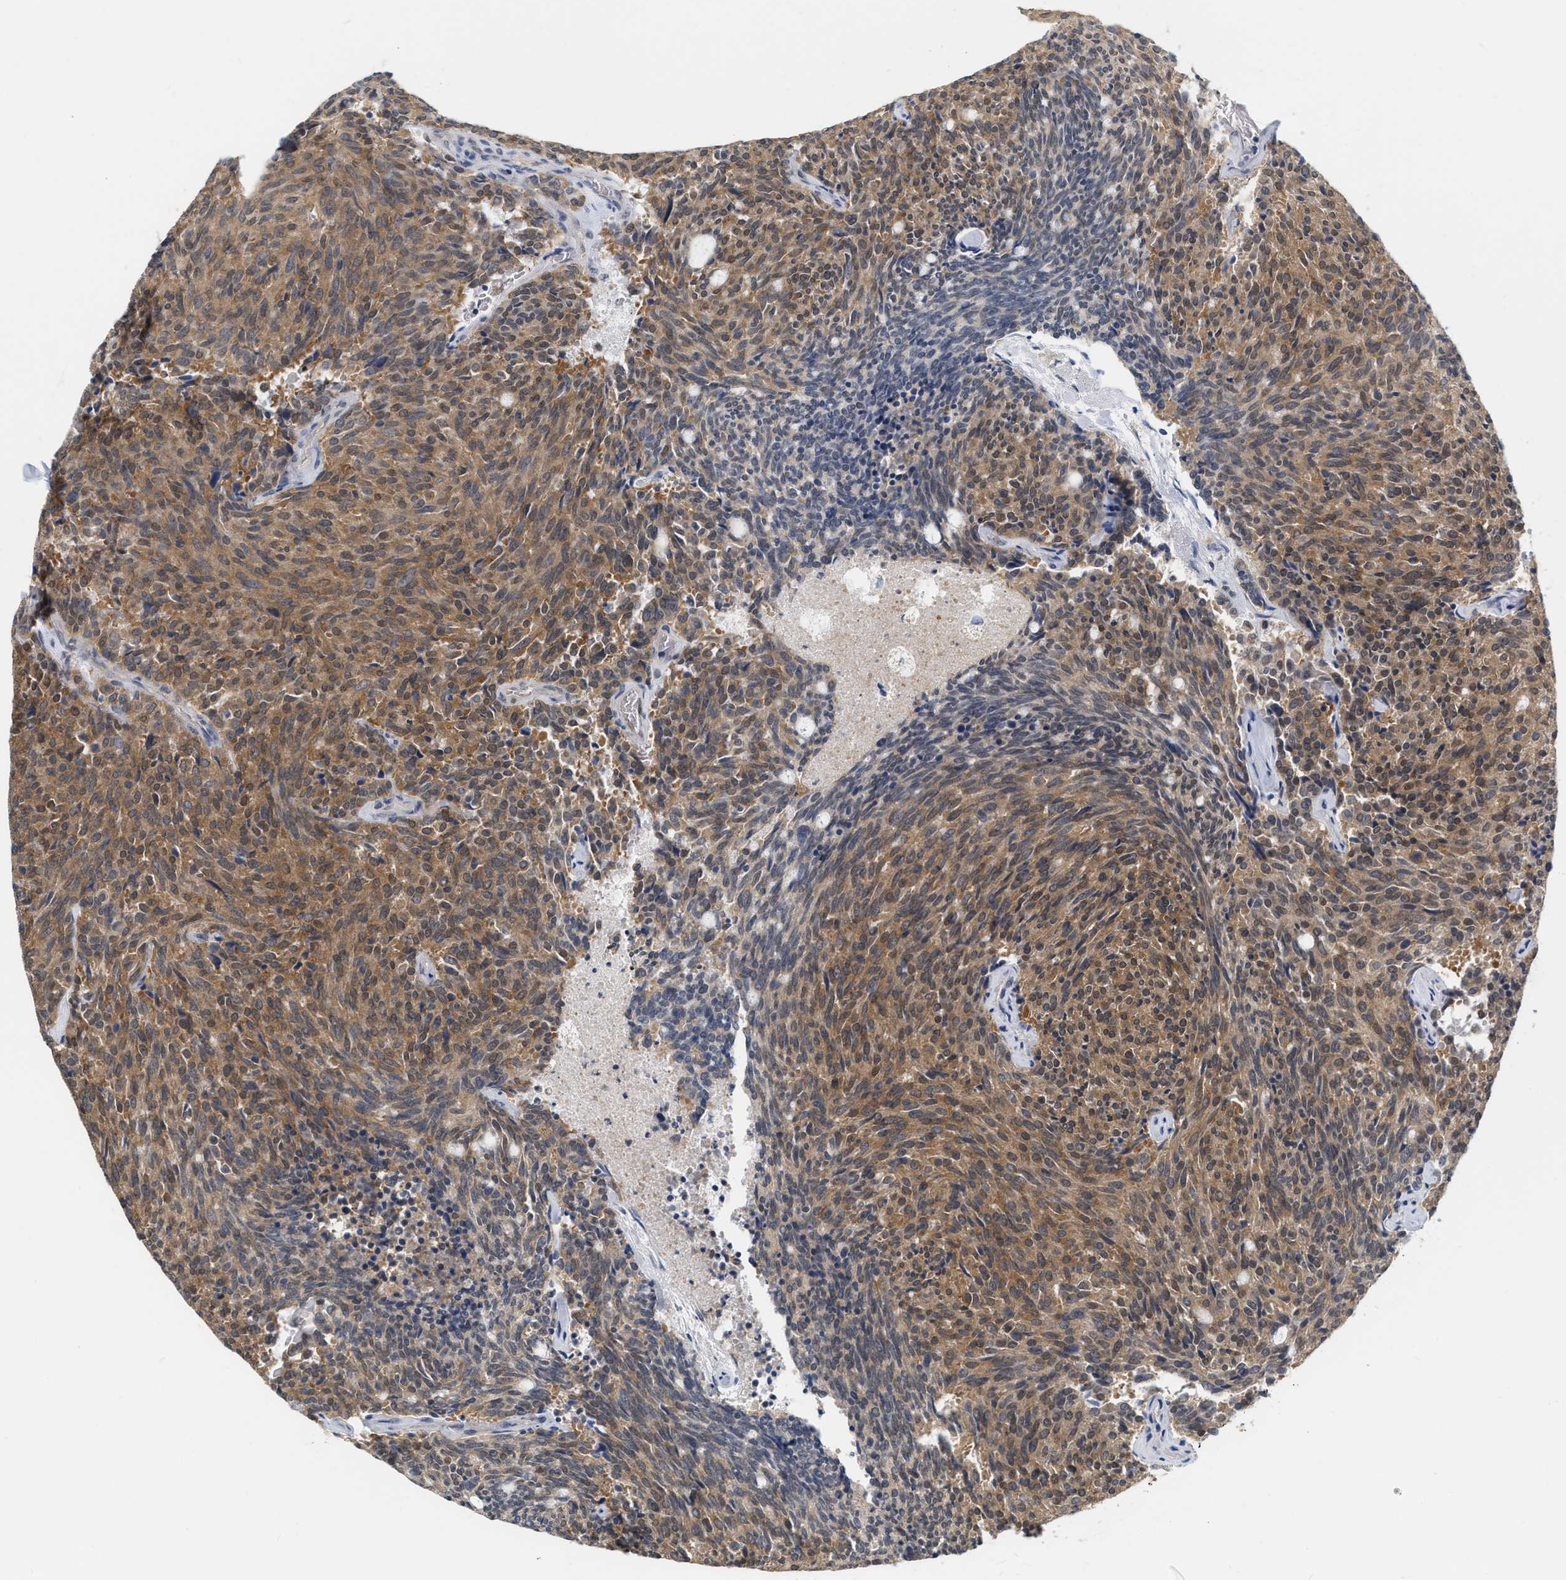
{"staining": {"intensity": "moderate", "quantity": ">75%", "location": "cytoplasmic/membranous"}, "tissue": "carcinoid", "cell_type": "Tumor cells", "image_type": "cancer", "snomed": [{"axis": "morphology", "description": "Carcinoid, malignant, NOS"}, {"axis": "topography", "description": "Pancreas"}], "caption": "The immunohistochemical stain highlights moderate cytoplasmic/membranous positivity in tumor cells of malignant carcinoid tissue.", "gene": "RUVBL1", "patient": {"sex": "female", "age": 54}}